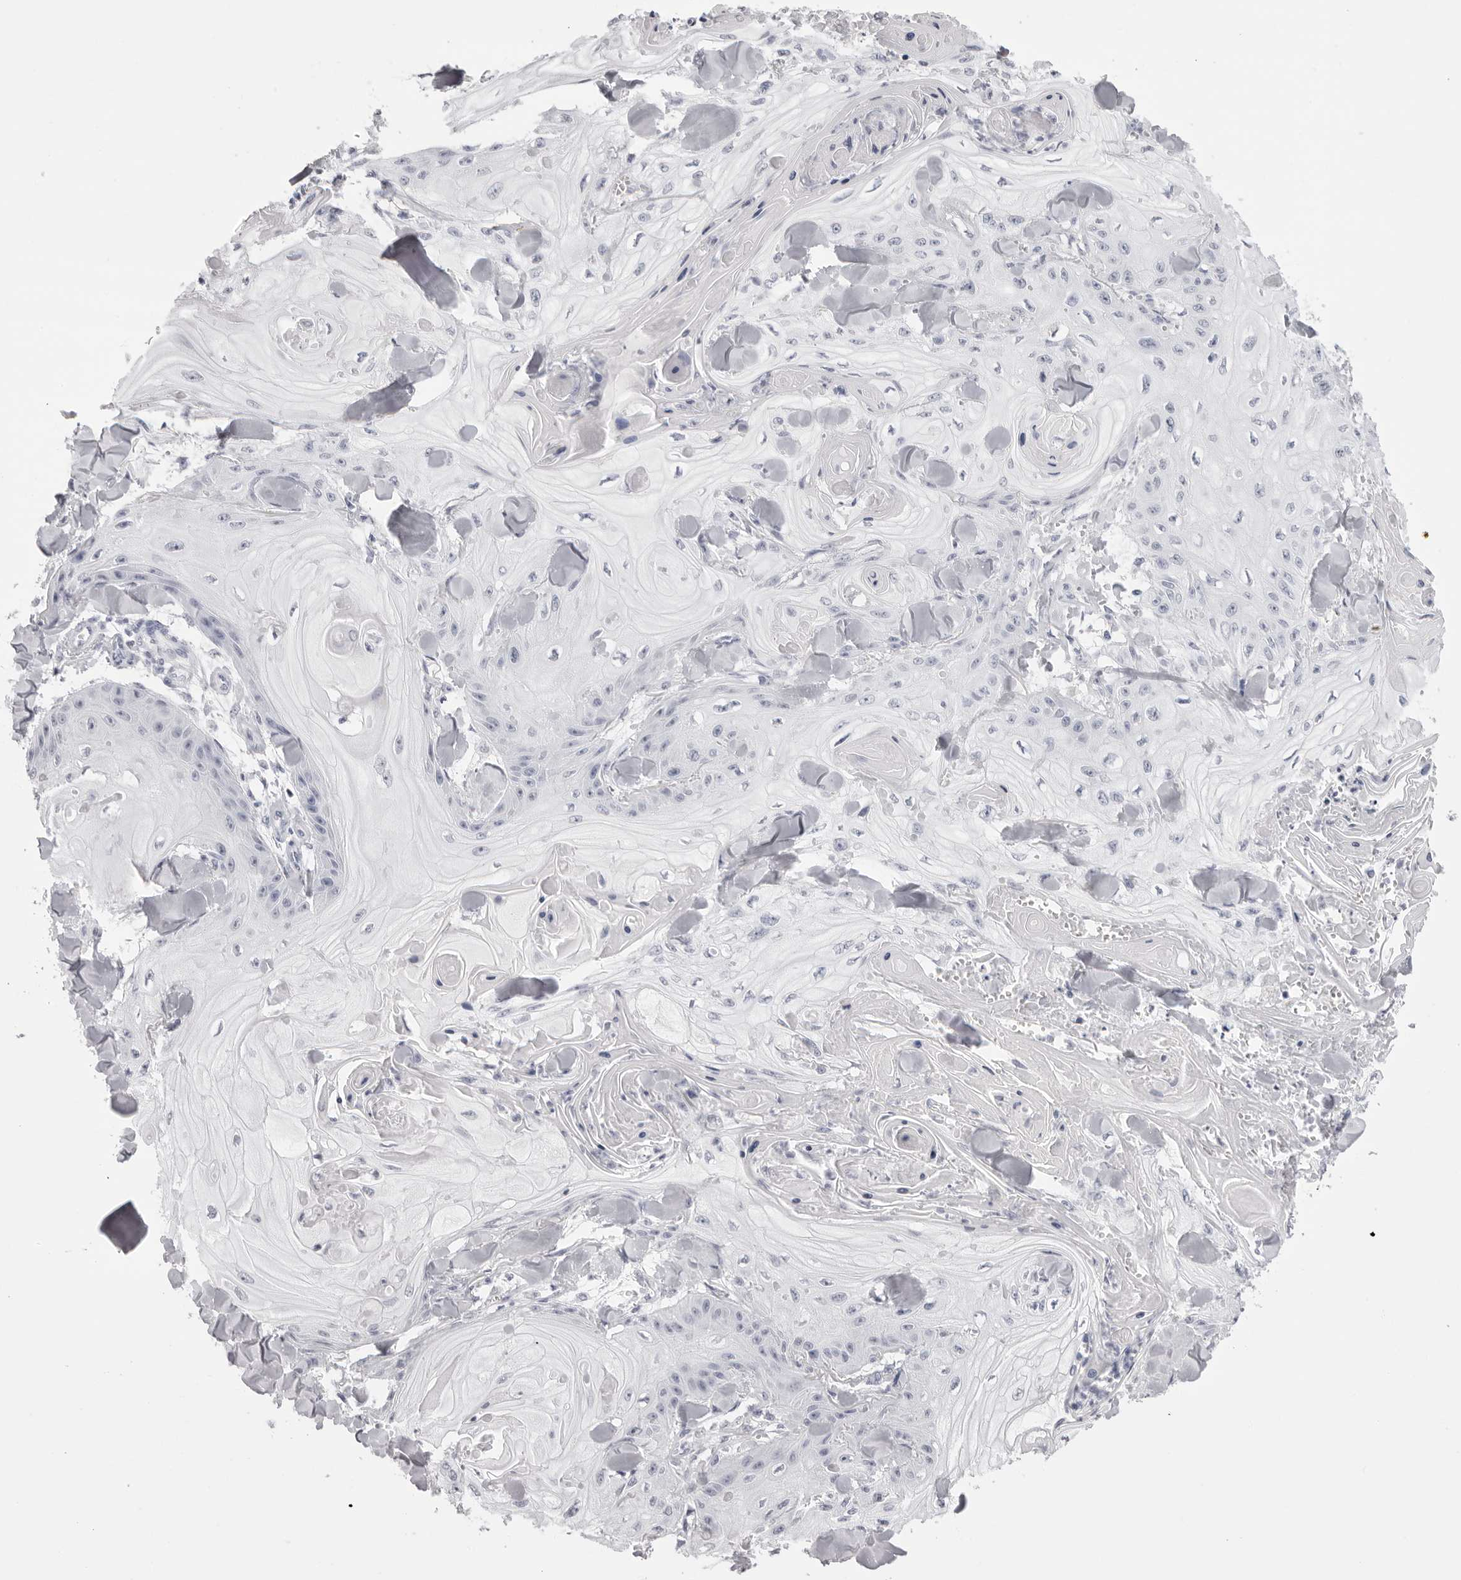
{"staining": {"intensity": "negative", "quantity": "none", "location": "none"}, "tissue": "skin cancer", "cell_type": "Tumor cells", "image_type": "cancer", "snomed": [{"axis": "morphology", "description": "Squamous cell carcinoma, NOS"}, {"axis": "topography", "description": "Skin"}], "caption": "DAB immunohistochemical staining of human squamous cell carcinoma (skin) exhibits no significant positivity in tumor cells. (Brightfield microscopy of DAB immunohistochemistry at high magnification).", "gene": "RHO", "patient": {"sex": "male", "age": 74}}